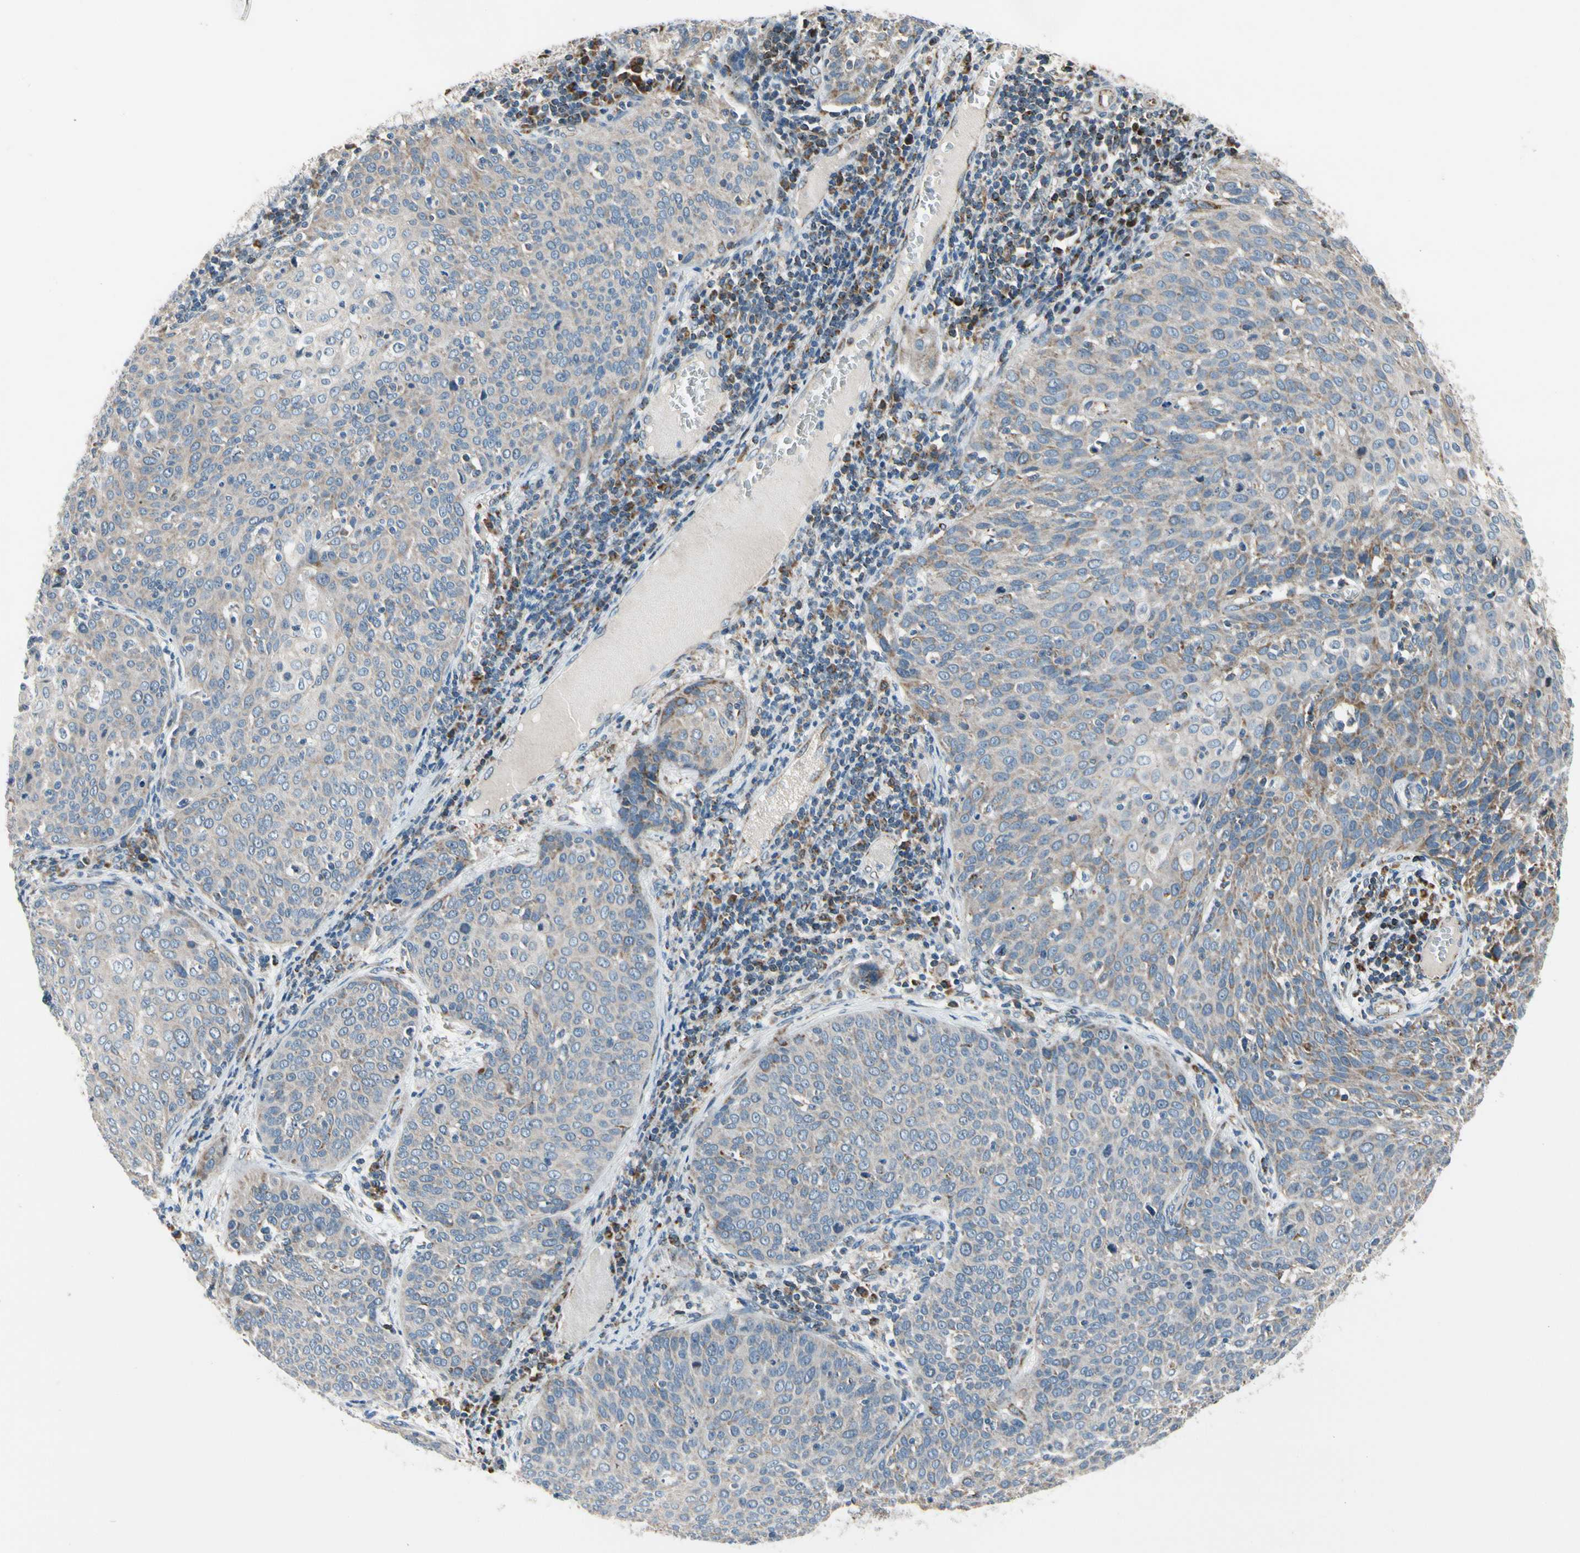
{"staining": {"intensity": "weak", "quantity": "25%-75%", "location": "cytoplasmic/membranous"}, "tissue": "cervical cancer", "cell_type": "Tumor cells", "image_type": "cancer", "snomed": [{"axis": "morphology", "description": "Squamous cell carcinoma, NOS"}, {"axis": "topography", "description": "Cervix"}], "caption": "An image showing weak cytoplasmic/membranous expression in about 25%-75% of tumor cells in cervical squamous cell carcinoma, as visualized by brown immunohistochemical staining.", "gene": "NPHP3", "patient": {"sex": "female", "age": 38}}